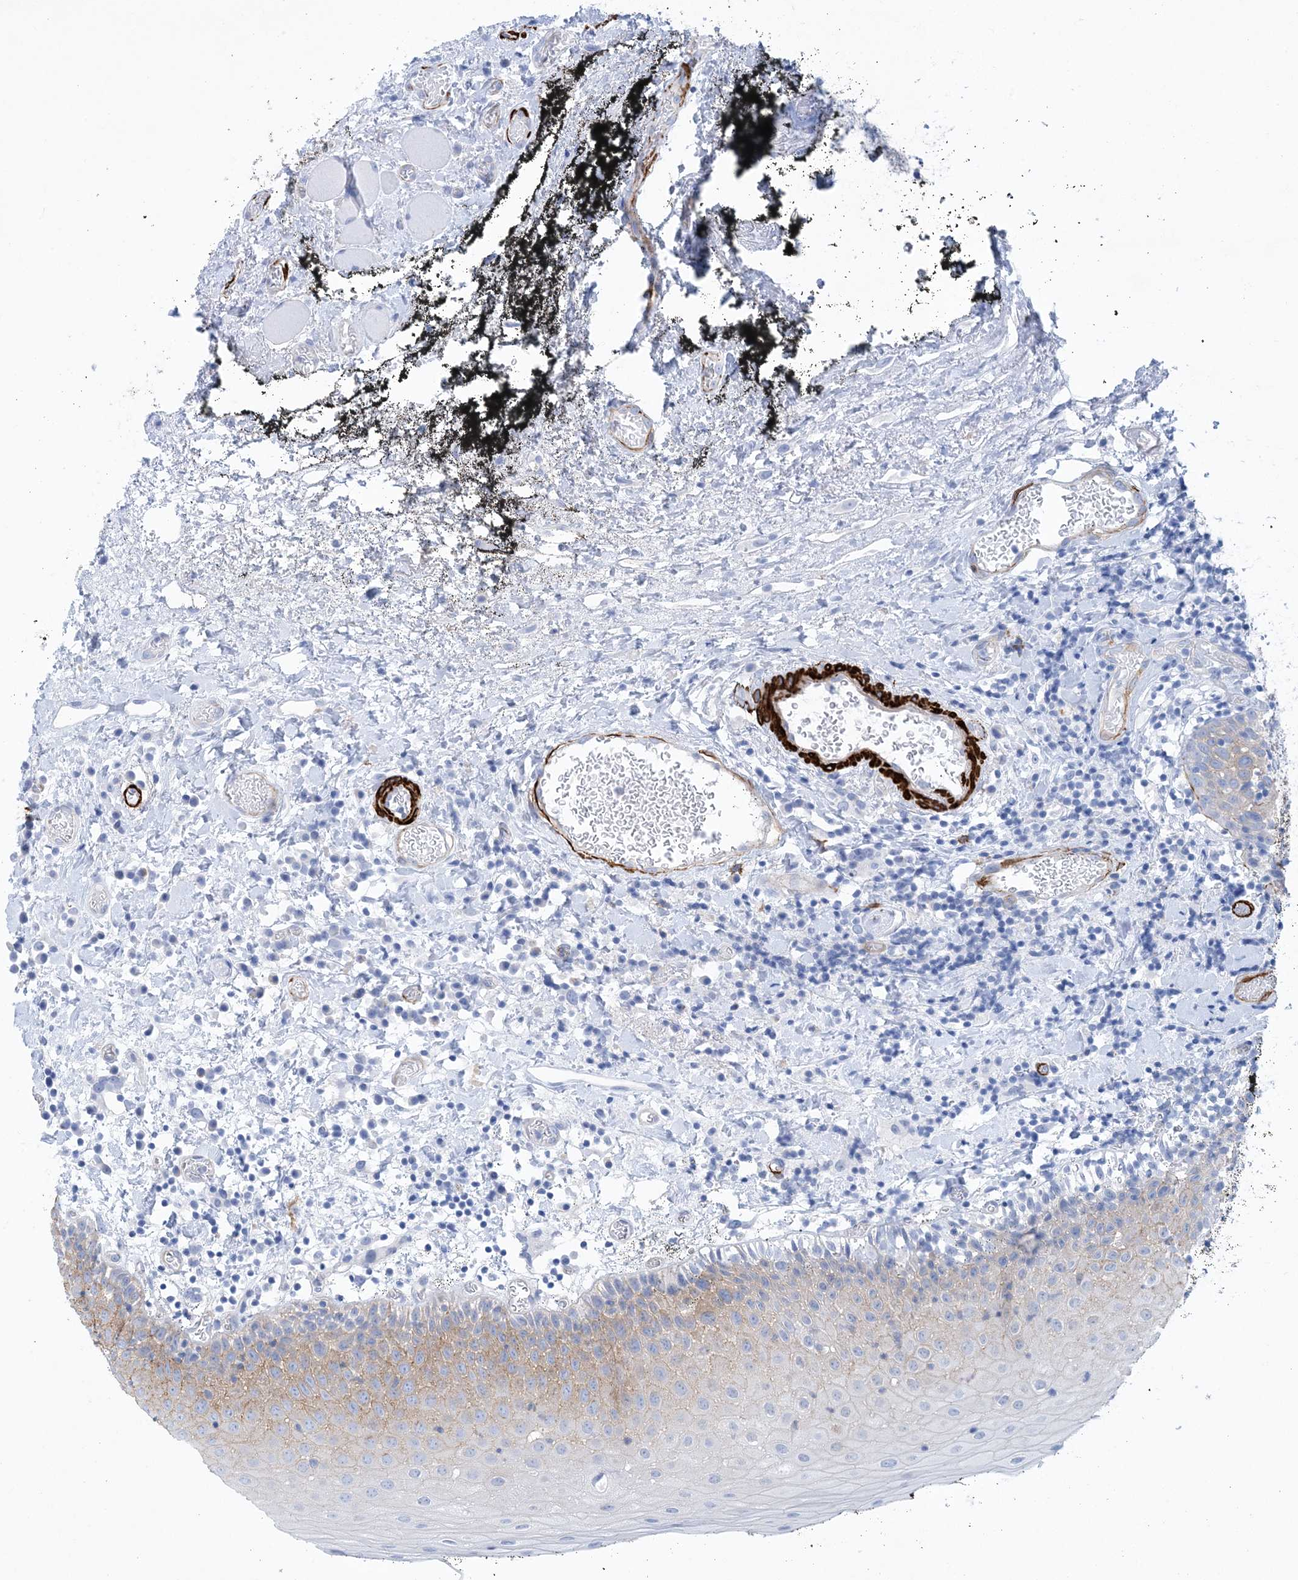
{"staining": {"intensity": "moderate", "quantity": "25%-75%", "location": "cytoplasmic/membranous"}, "tissue": "oral mucosa", "cell_type": "Squamous epithelial cells", "image_type": "normal", "snomed": [{"axis": "morphology", "description": "Normal tissue, NOS"}, {"axis": "topography", "description": "Oral tissue"}], "caption": "An IHC micrograph of normal tissue is shown. Protein staining in brown highlights moderate cytoplasmic/membranous positivity in oral mucosa within squamous epithelial cells.", "gene": "SHANK1", "patient": {"sex": "male", "age": 74}}